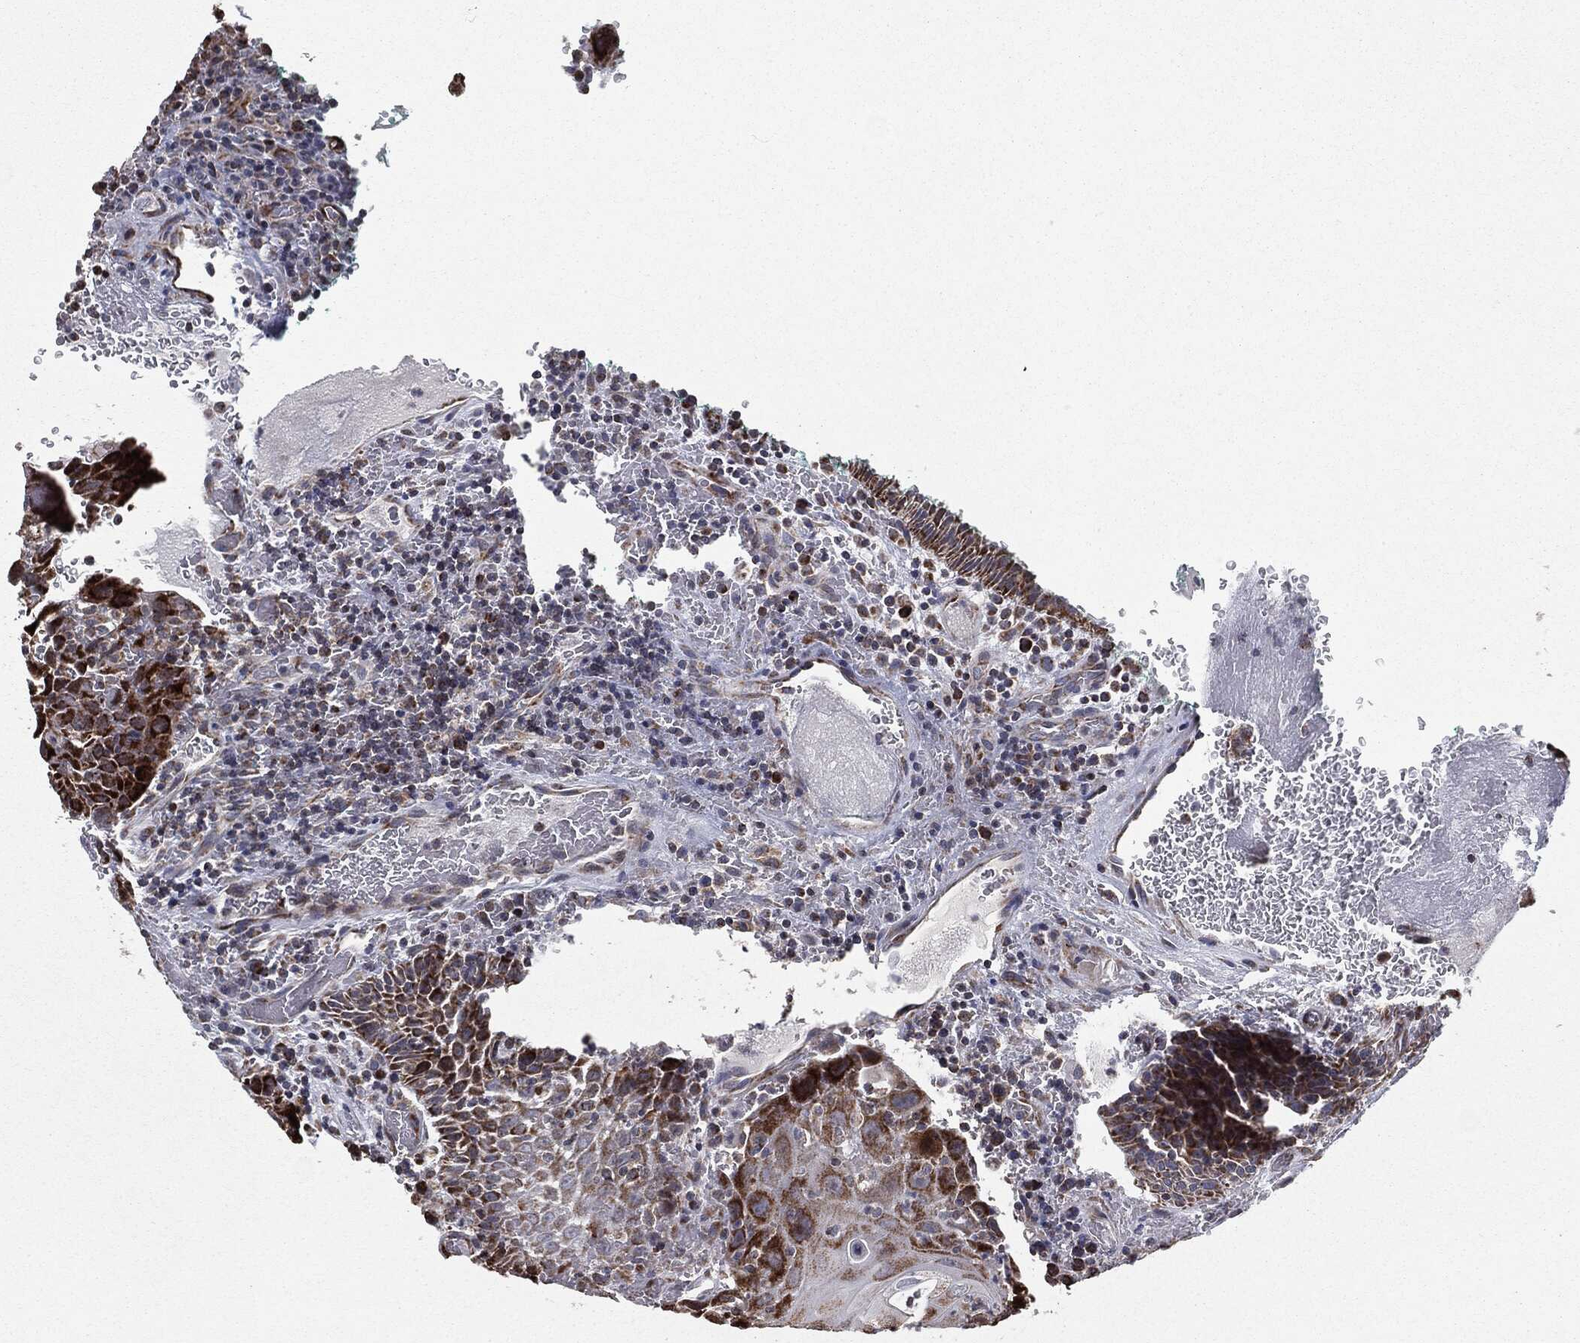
{"staining": {"intensity": "strong", "quantity": ">75%", "location": "cytoplasmic/membranous"}, "tissue": "head and neck cancer", "cell_type": "Tumor cells", "image_type": "cancer", "snomed": [{"axis": "morphology", "description": "Squamous cell carcinoma, NOS"}, {"axis": "topography", "description": "Head-Neck"}], "caption": "High-magnification brightfield microscopy of head and neck cancer (squamous cell carcinoma) stained with DAB (brown) and counterstained with hematoxylin (blue). tumor cells exhibit strong cytoplasmic/membranous expression is appreciated in approximately>75% of cells.", "gene": "CHCHD2", "patient": {"sex": "male", "age": 69}}